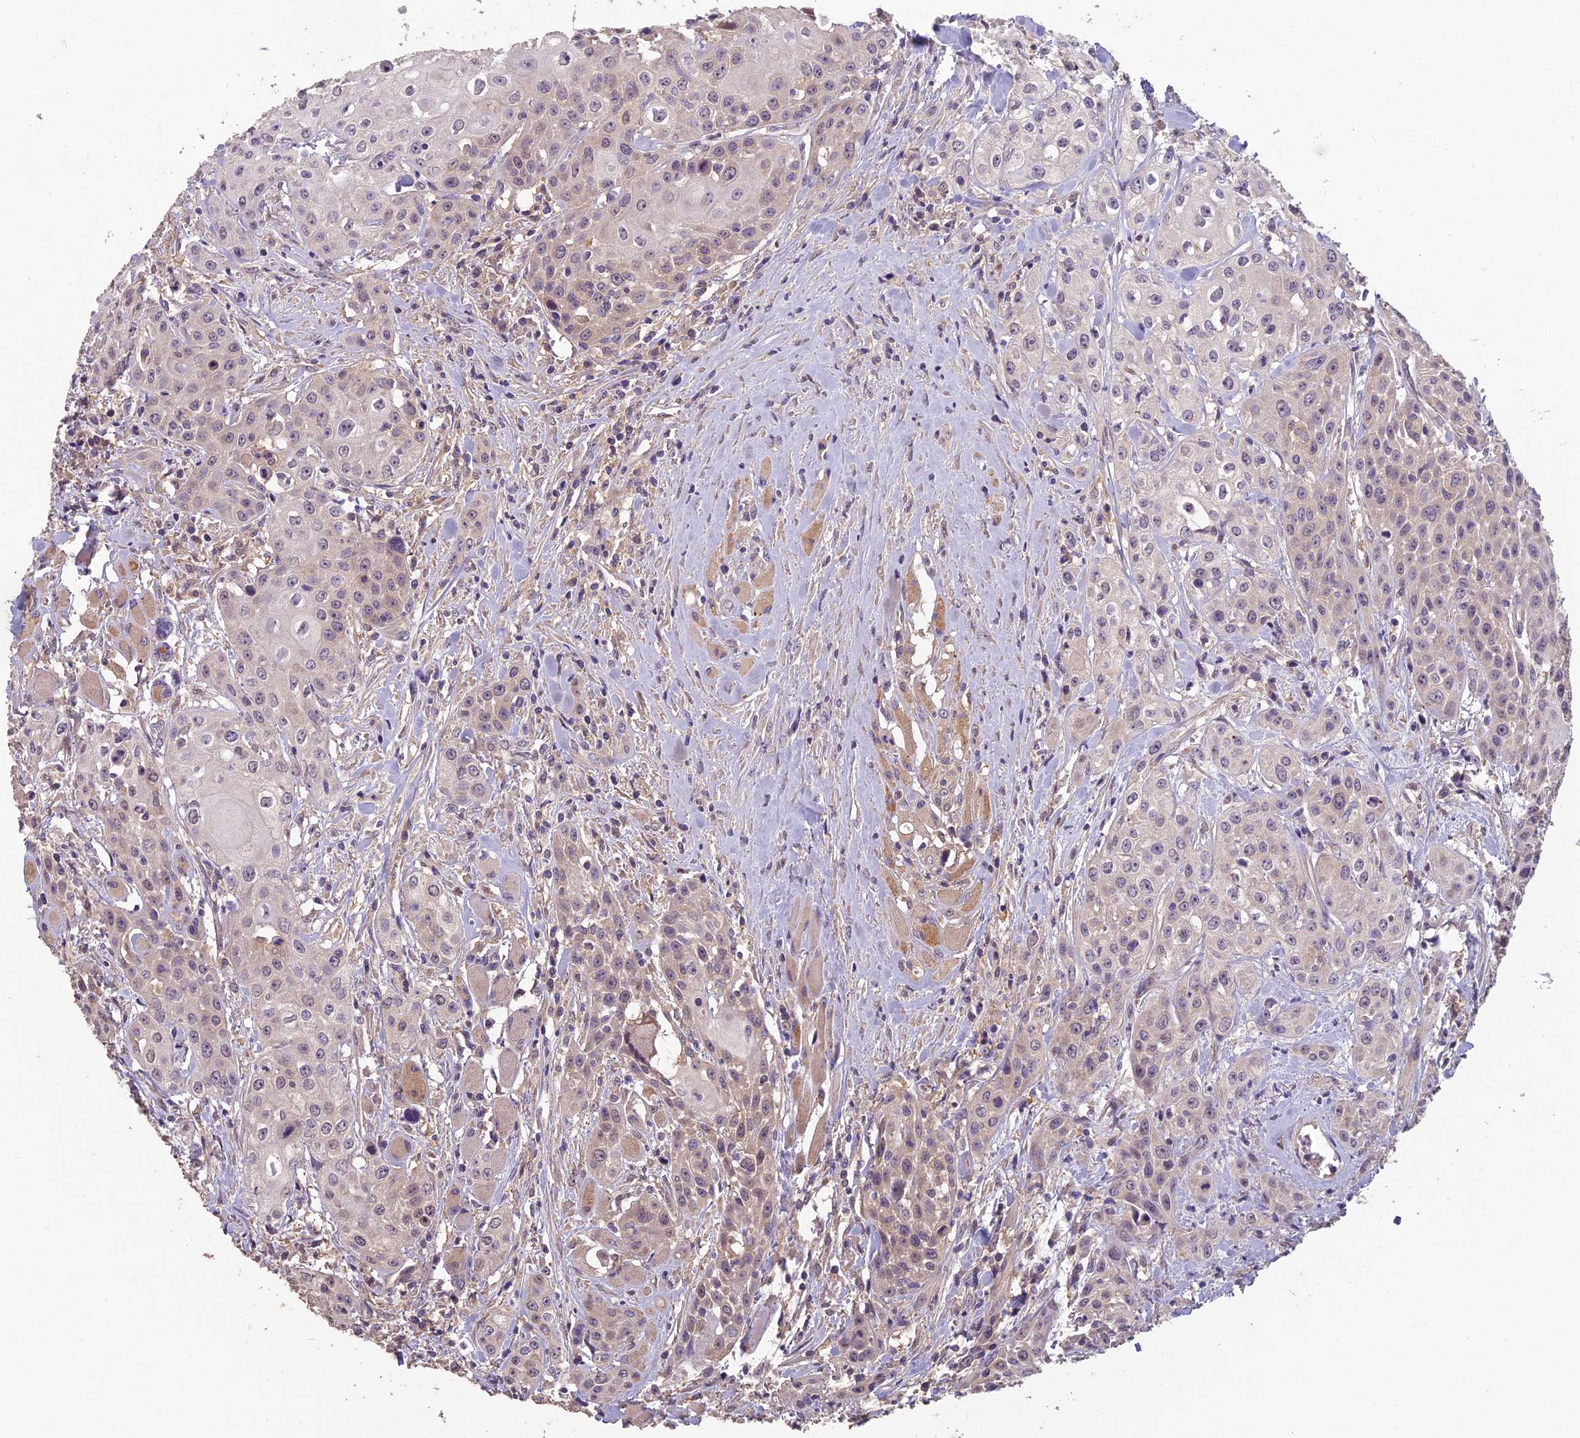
{"staining": {"intensity": "negative", "quantity": "none", "location": "none"}, "tissue": "head and neck cancer", "cell_type": "Tumor cells", "image_type": "cancer", "snomed": [{"axis": "morphology", "description": "Squamous cell carcinoma, NOS"}, {"axis": "topography", "description": "Oral tissue"}, {"axis": "topography", "description": "Head-Neck"}], "caption": "Immunohistochemistry micrograph of human head and neck cancer (squamous cell carcinoma) stained for a protein (brown), which displays no expression in tumor cells. The staining was performed using DAB to visualize the protein expression in brown, while the nuclei were stained in blue with hematoxylin (Magnification: 20x).", "gene": "CEACAM16", "patient": {"sex": "female", "age": 82}}